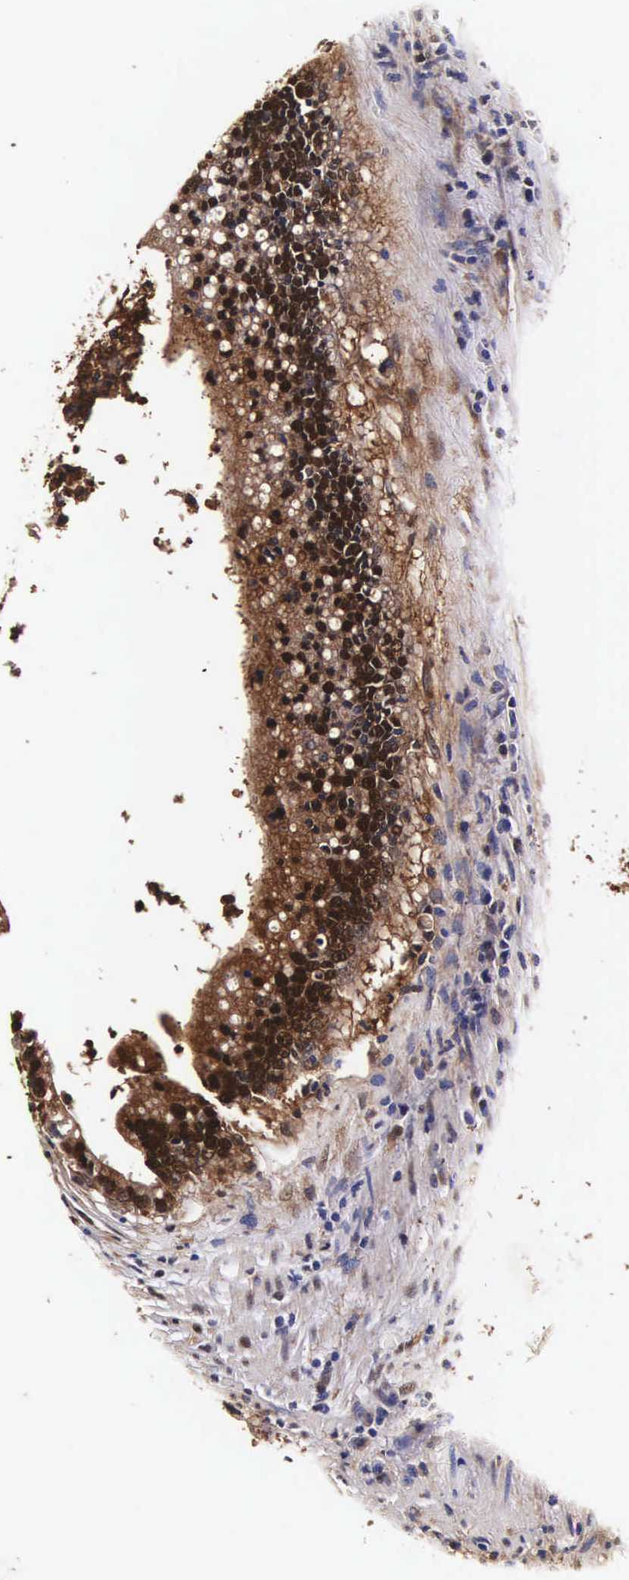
{"staining": {"intensity": "strong", "quantity": ">75%", "location": "cytoplasmic/membranous,nuclear"}, "tissue": "colorectal cancer", "cell_type": "Tumor cells", "image_type": "cancer", "snomed": [{"axis": "morphology", "description": "Adenocarcinoma, NOS"}, {"axis": "topography", "description": "Rectum"}], "caption": "Immunohistochemical staining of colorectal cancer (adenocarcinoma) exhibits high levels of strong cytoplasmic/membranous and nuclear protein positivity in about >75% of tumor cells.", "gene": "TECPR2", "patient": {"sex": "female", "age": 81}}